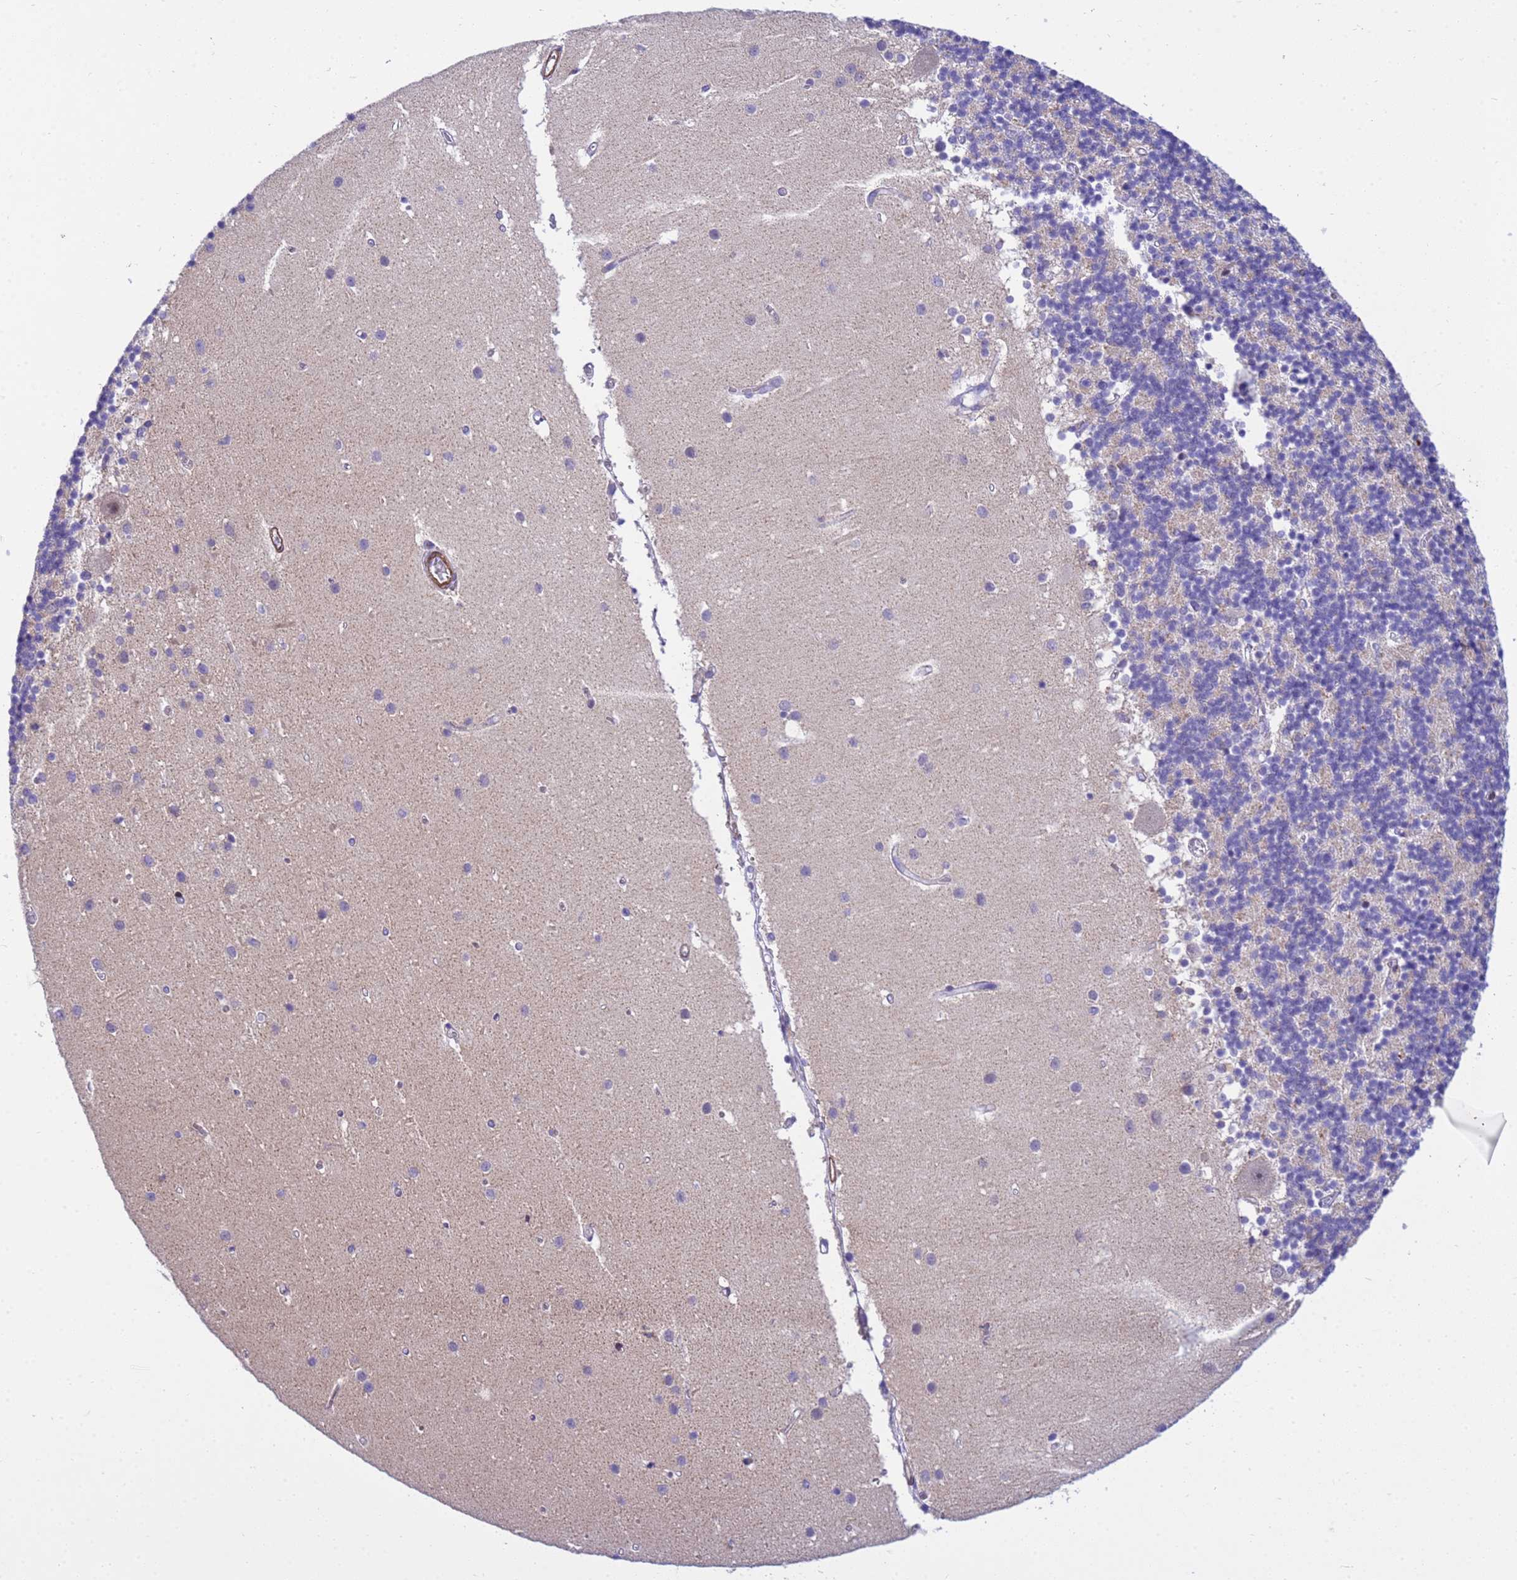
{"staining": {"intensity": "weak", "quantity": "25%-75%", "location": "cytoplasmic/membranous"}, "tissue": "cerebellum", "cell_type": "Cells in granular layer", "image_type": "normal", "snomed": [{"axis": "morphology", "description": "Normal tissue, NOS"}, {"axis": "topography", "description": "Cerebellum"}], "caption": "Normal cerebellum reveals weak cytoplasmic/membranous staining in about 25%-75% of cells in granular layer Using DAB (brown) and hematoxylin (blue) stains, captured at high magnification using brightfield microscopy..", "gene": "P2RX7", "patient": {"sex": "male", "age": 54}}